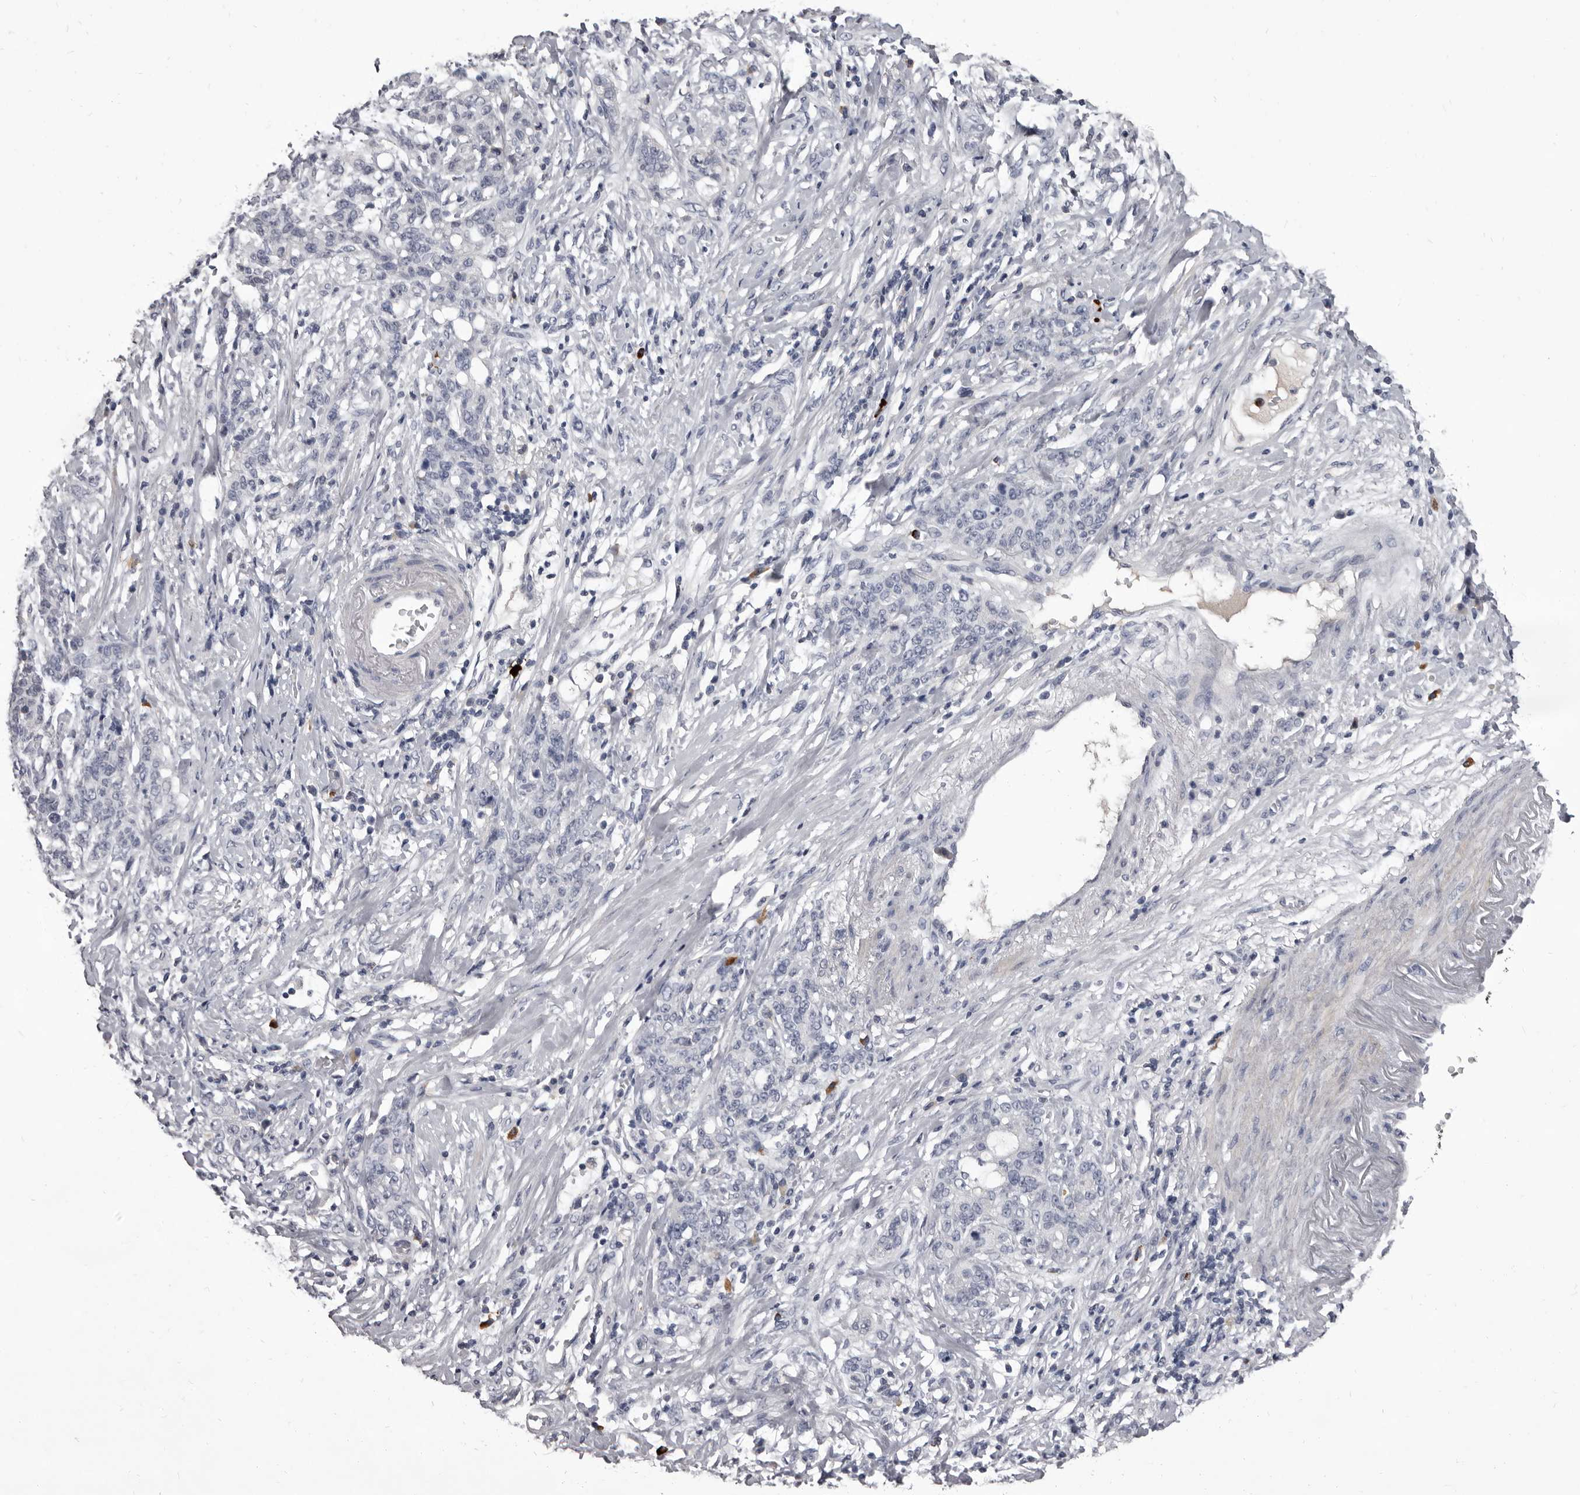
{"staining": {"intensity": "negative", "quantity": "none", "location": "none"}, "tissue": "stomach cancer", "cell_type": "Tumor cells", "image_type": "cancer", "snomed": [{"axis": "morphology", "description": "Adenocarcinoma, NOS"}, {"axis": "topography", "description": "Stomach, lower"}], "caption": "Immunohistochemistry (IHC) histopathology image of neoplastic tissue: stomach cancer (adenocarcinoma) stained with DAB (3,3'-diaminobenzidine) demonstrates no significant protein positivity in tumor cells.", "gene": "GZMH", "patient": {"sex": "male", "age": 88}}